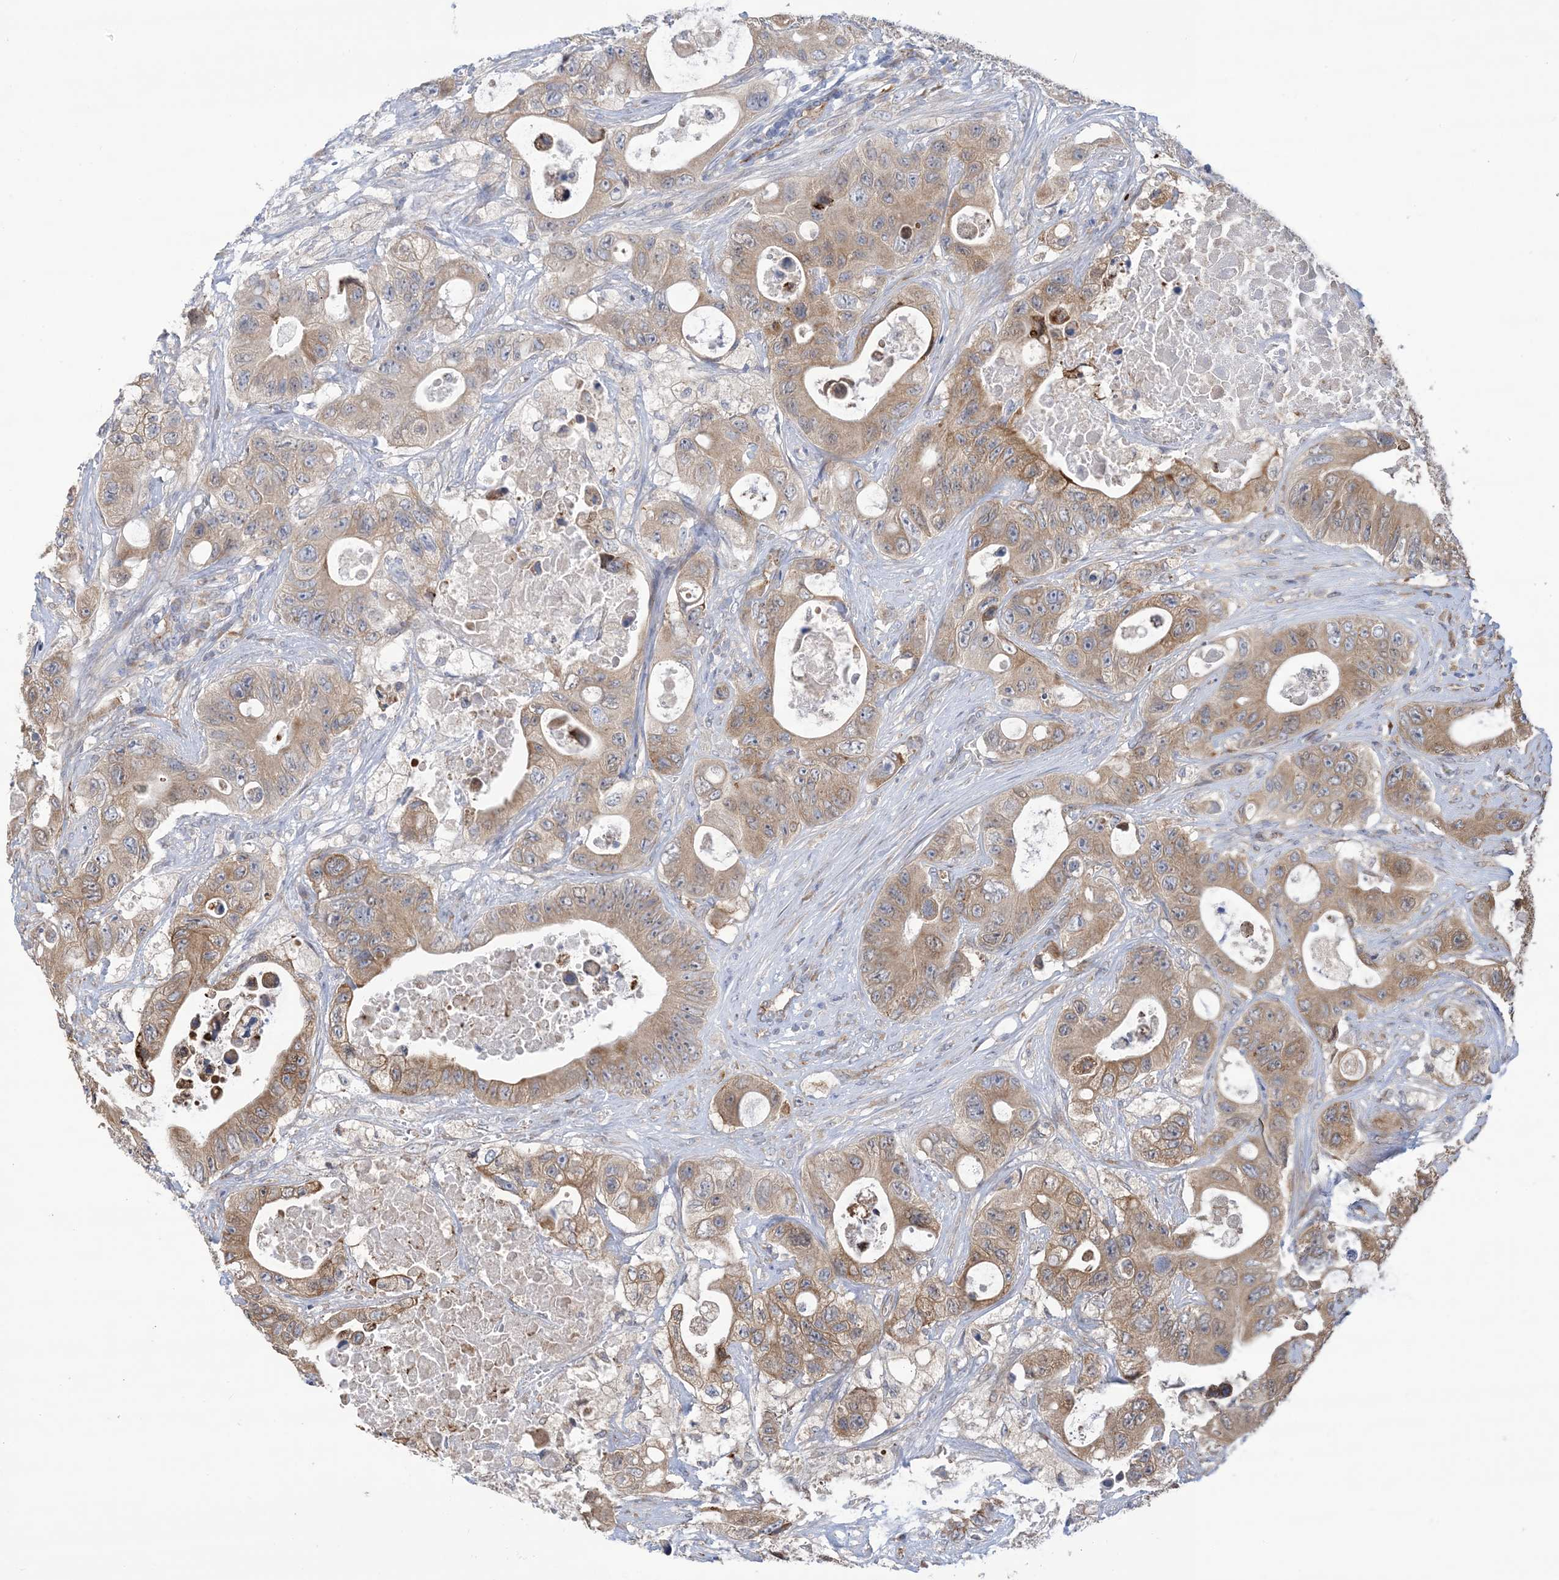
{"staining": {"intensity": "moderate", "quantity": ">75%", "location": "cytoplasmic/membranous"}, "tissue": "colorectal cancer", "cell_type": "Tumor cells", "image_type": "cancer", "snomed": [{"axis": "morphology", "description": "Adenocarcinoma, NOS"}, {"axis": "topography", "description": "Colon"}], "caption": "An immunohistochemistry (IHC) histopathology image of tumor tissue is shown. Protein staining in brown labels moderate cytoplasmic/membranous positivity in colorectal cancer (adenocarcinoma) within tumor cells. Immunohistochemistry (ihc) stains the protein in brown and the nuclei are stained blue.", "gene": "CLEC16A", "patient": {"sex": "female", "age": 46}}